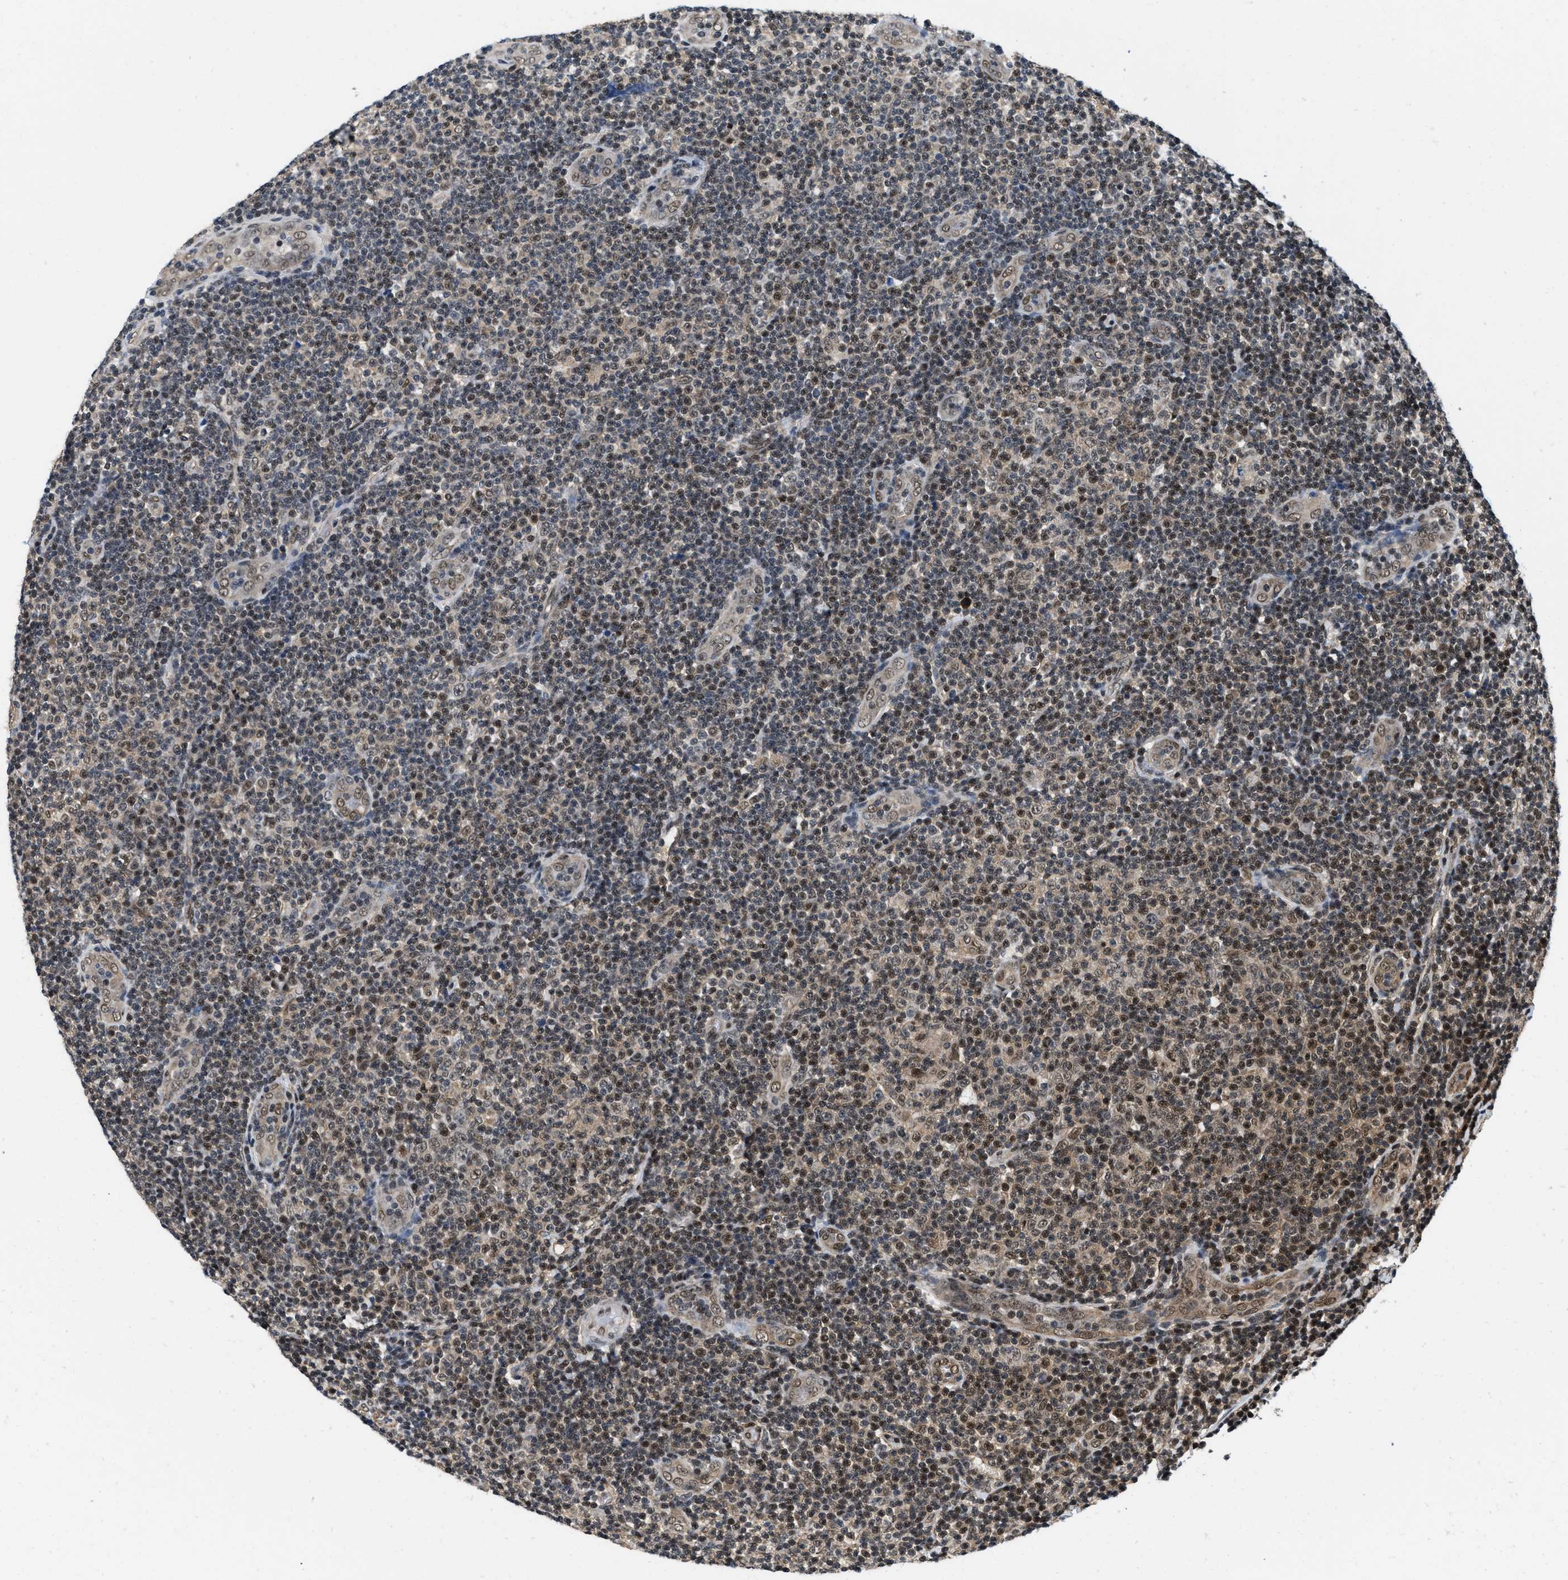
{"staining": {"intensity": "moderate", "quantity": "25%-75%", "location": "nuclear"}, "tissue": "lymphoma", "cell_type": "Tumor cells", "image_type": "cancer", "snomed": [{"axis": "morphology", "description": "Malignant lymphoma, non-Hodgkin's type, Low grade"}, {"axis": "topography", "description": "Lymph node"}], "caption": "A brown stain shows moderate nuclear staining of a protein in malignant lymphoma, non-Hodgkin's type (low-grade) tumor cells.", "gene": "SAFB", "patient": {"sex": "male", "age": 83}}